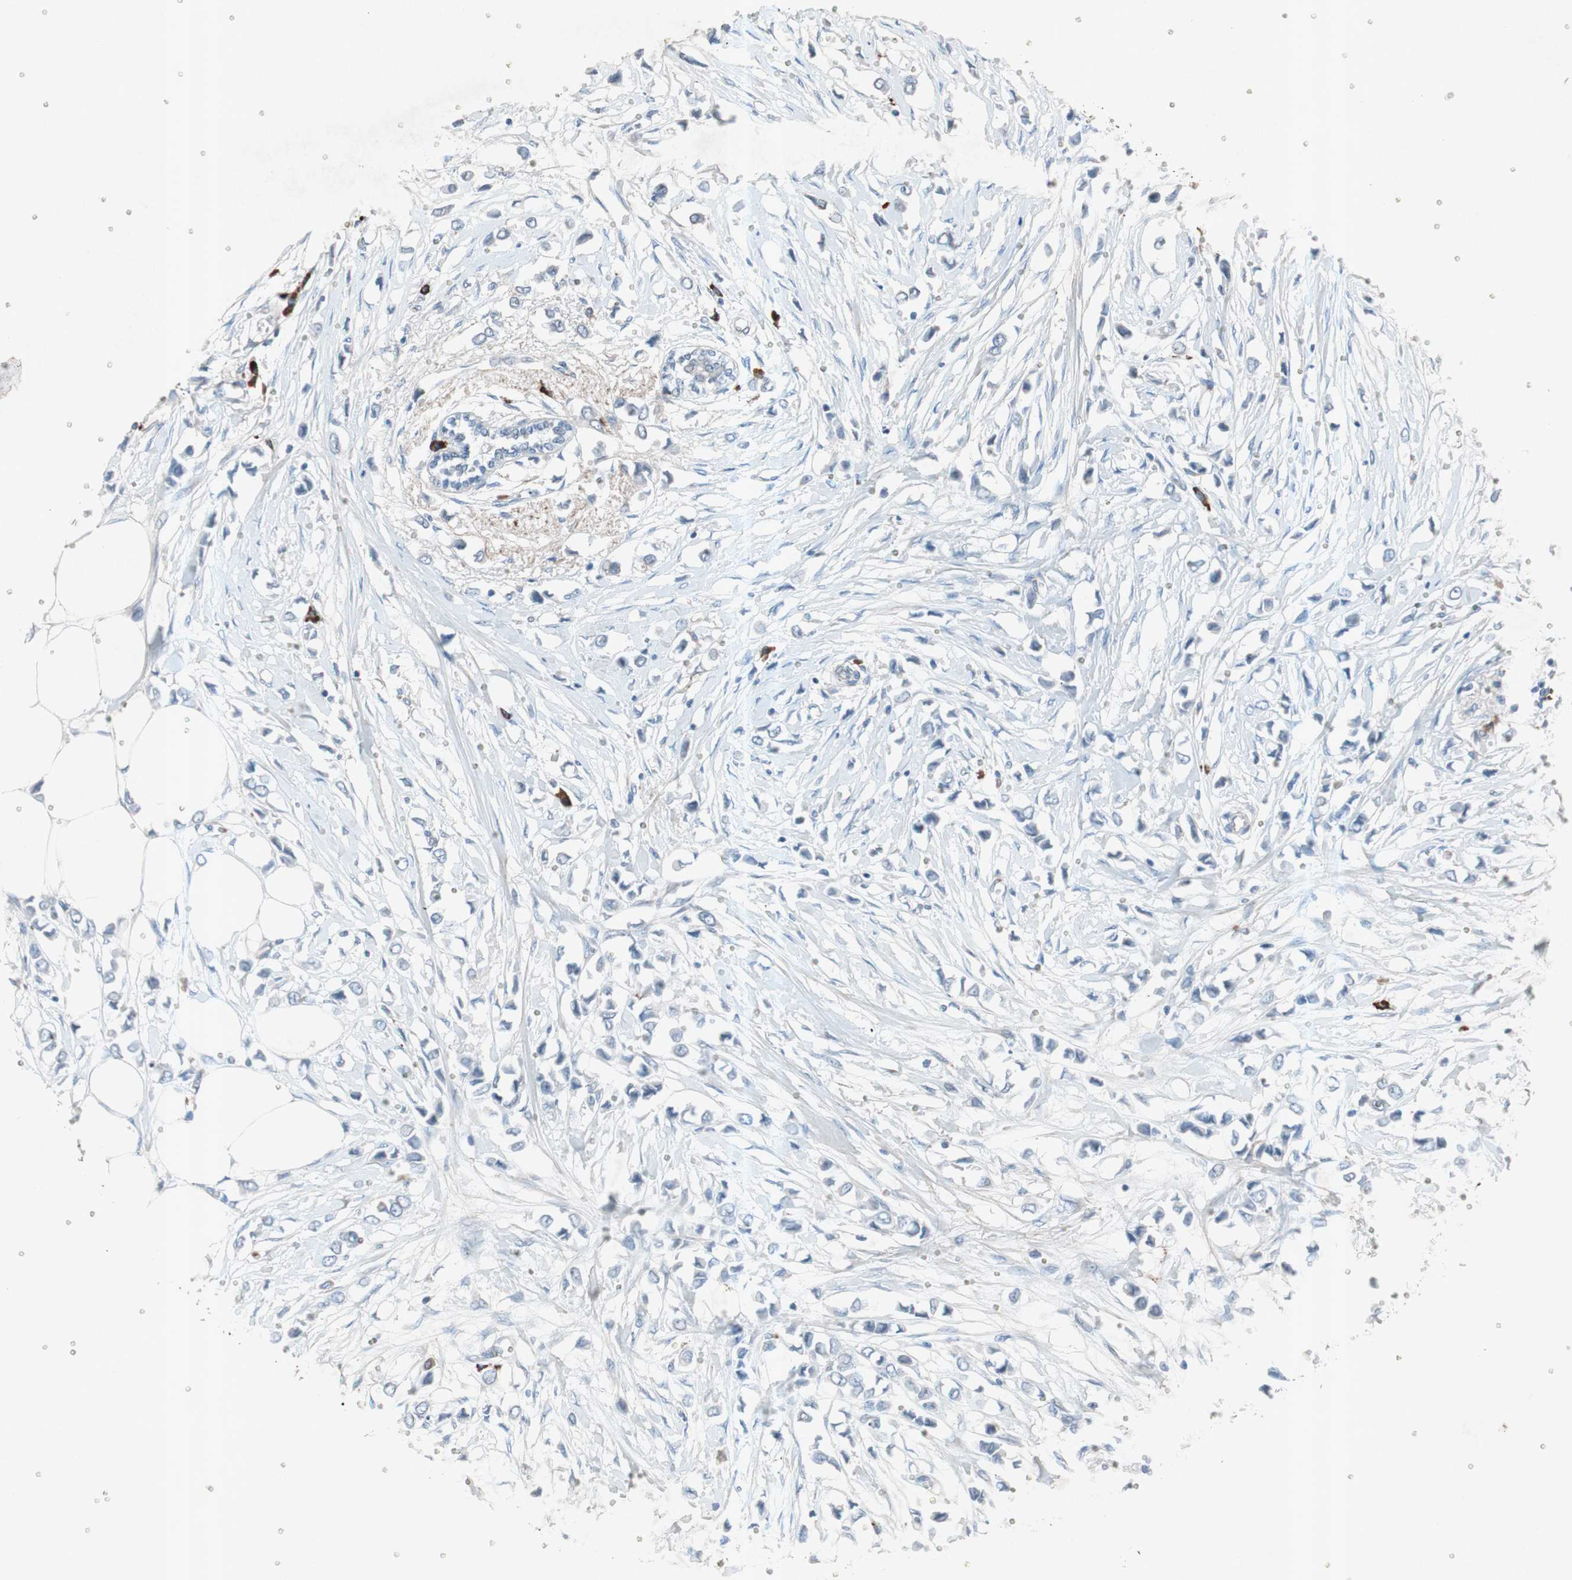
{"staining": {"intensity": "negative", "quantity": "none", "location": "none"}, "tissue": "breast cancer", "cell_type": "Tumor cells", "image_type": "cancer", "snomed": [{"axis": "morphology", "description": "Lobular carcinoma"}, {"axis": "topography", "description": "Breast"}], "caption": "A high-resolution photomicrograph shows immunohistochemistry (IHC) staining of lobular carcinoma (breast), which exhibits no significant staining in tumor cells.", "gene": "GRB7", "patient": {"sex": "female", "age": 51}}